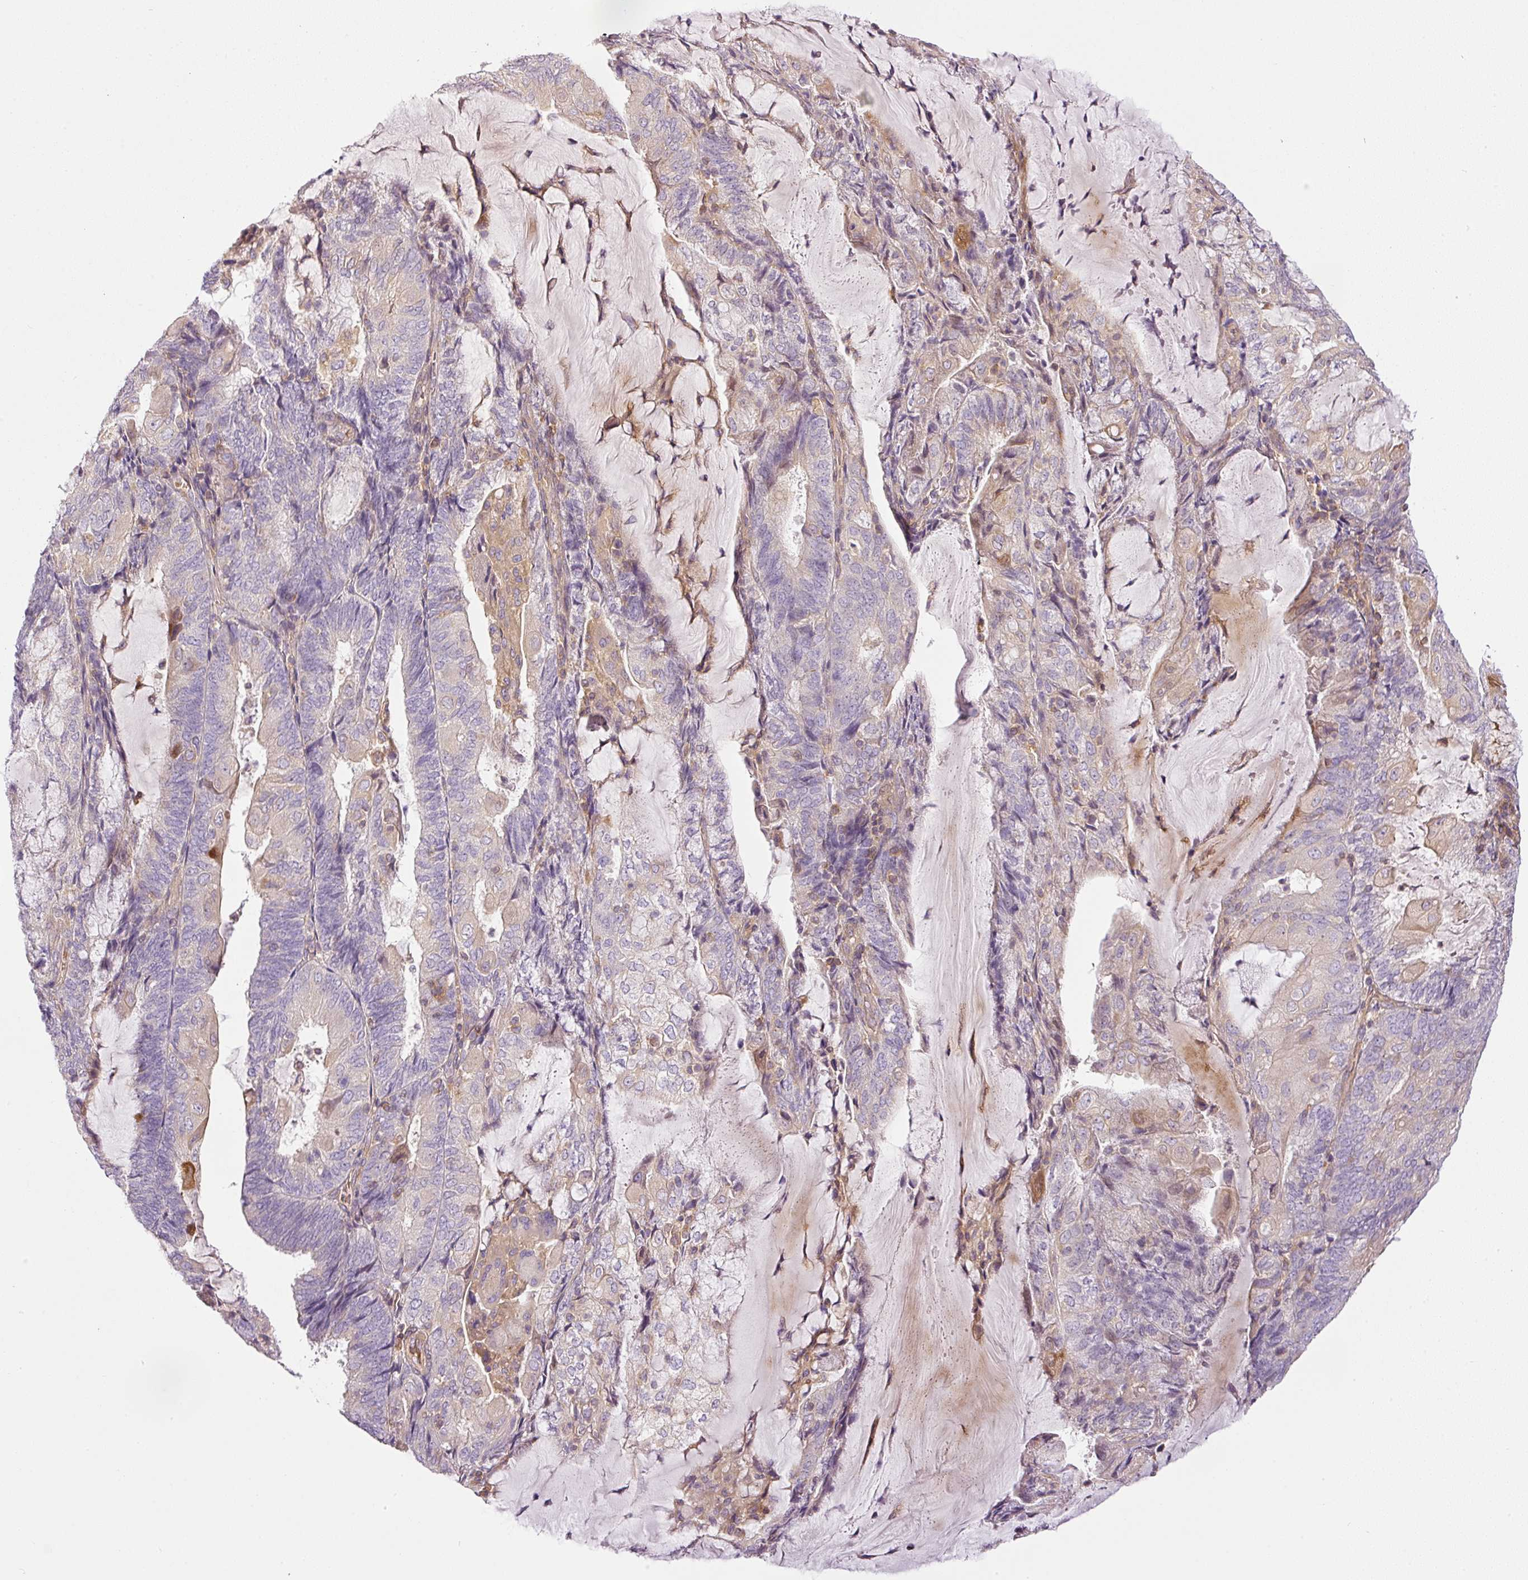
{"staining": {"intensity": "weak", "quantity": "<25%", "location": "cytoplasmic/membranous"}, "tissue": "endometrial cancer", "cell_type": "Tumor cells", "image_type": "cancer", "snomed": [{"axis": "morphology", "description": "Adenocarcinoma, NOS"}, {"axis": "topography", "description": "Endometrium"}], "caption": "This is an IHC histopathology image of endometrial cancer. There is no positivity in tumor cells.", "gene": "TBC1D2B", "patient": {"sex": "female", "age": 81}}